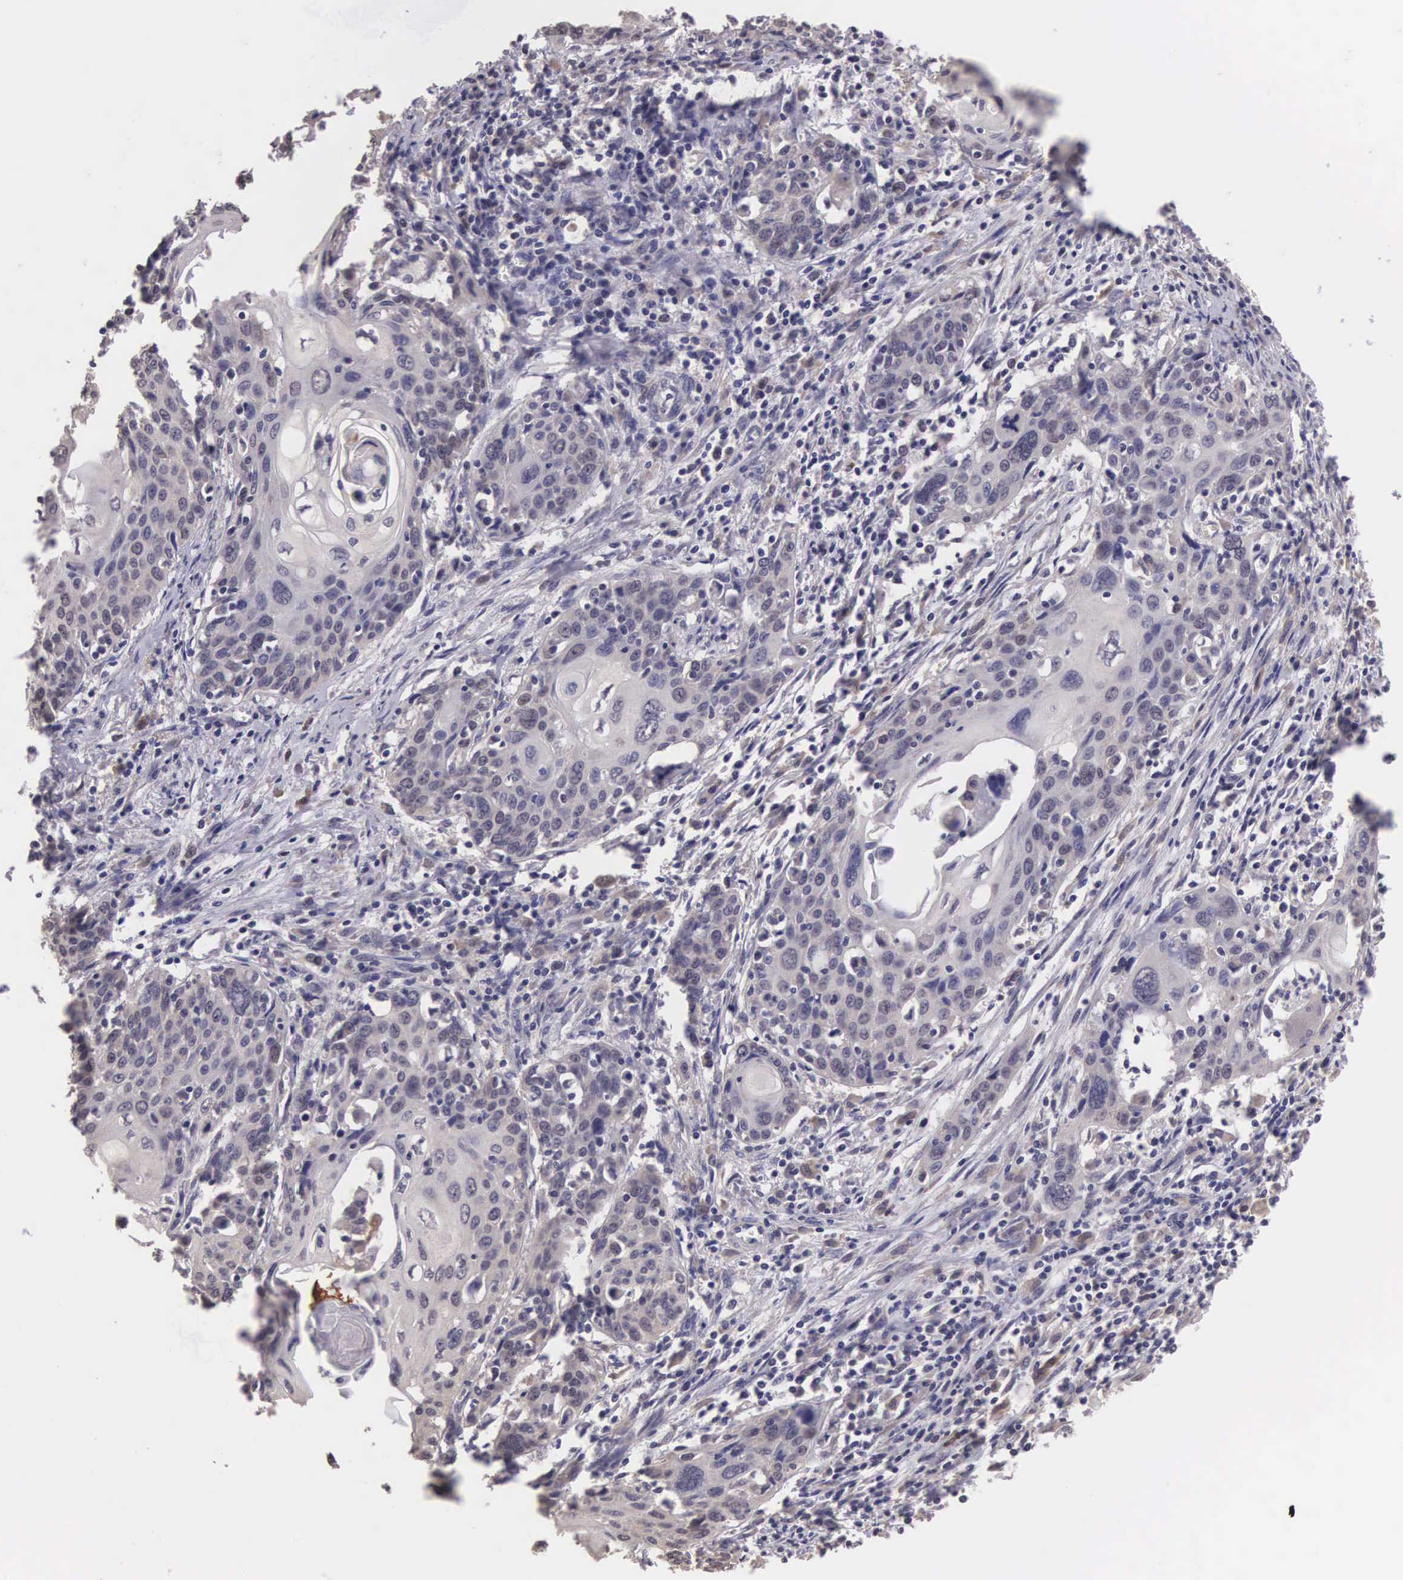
{"staining": {"intensity": "weak", "quantity": "25%-75%", "location": "cytoplasmic/membranous,nuclear"}, "tissue": "cervical cancer", "cell_type": "Tumor cells", "image_type": "cancer", "snomed": [{"axis": "morphology", "description": "Squamous cell carcinoma, NOS"}, {"axis": "topography", "description": "Cervix"}], "caption": "This is a histology image of IHC staining of cervical squamous cell carcinoma, which shows weak expression in the cytoplasmic/membranous and nuclear of tumor cells.", "gene": "CDC45", "patient": {"sex": "female", "age": 54}}